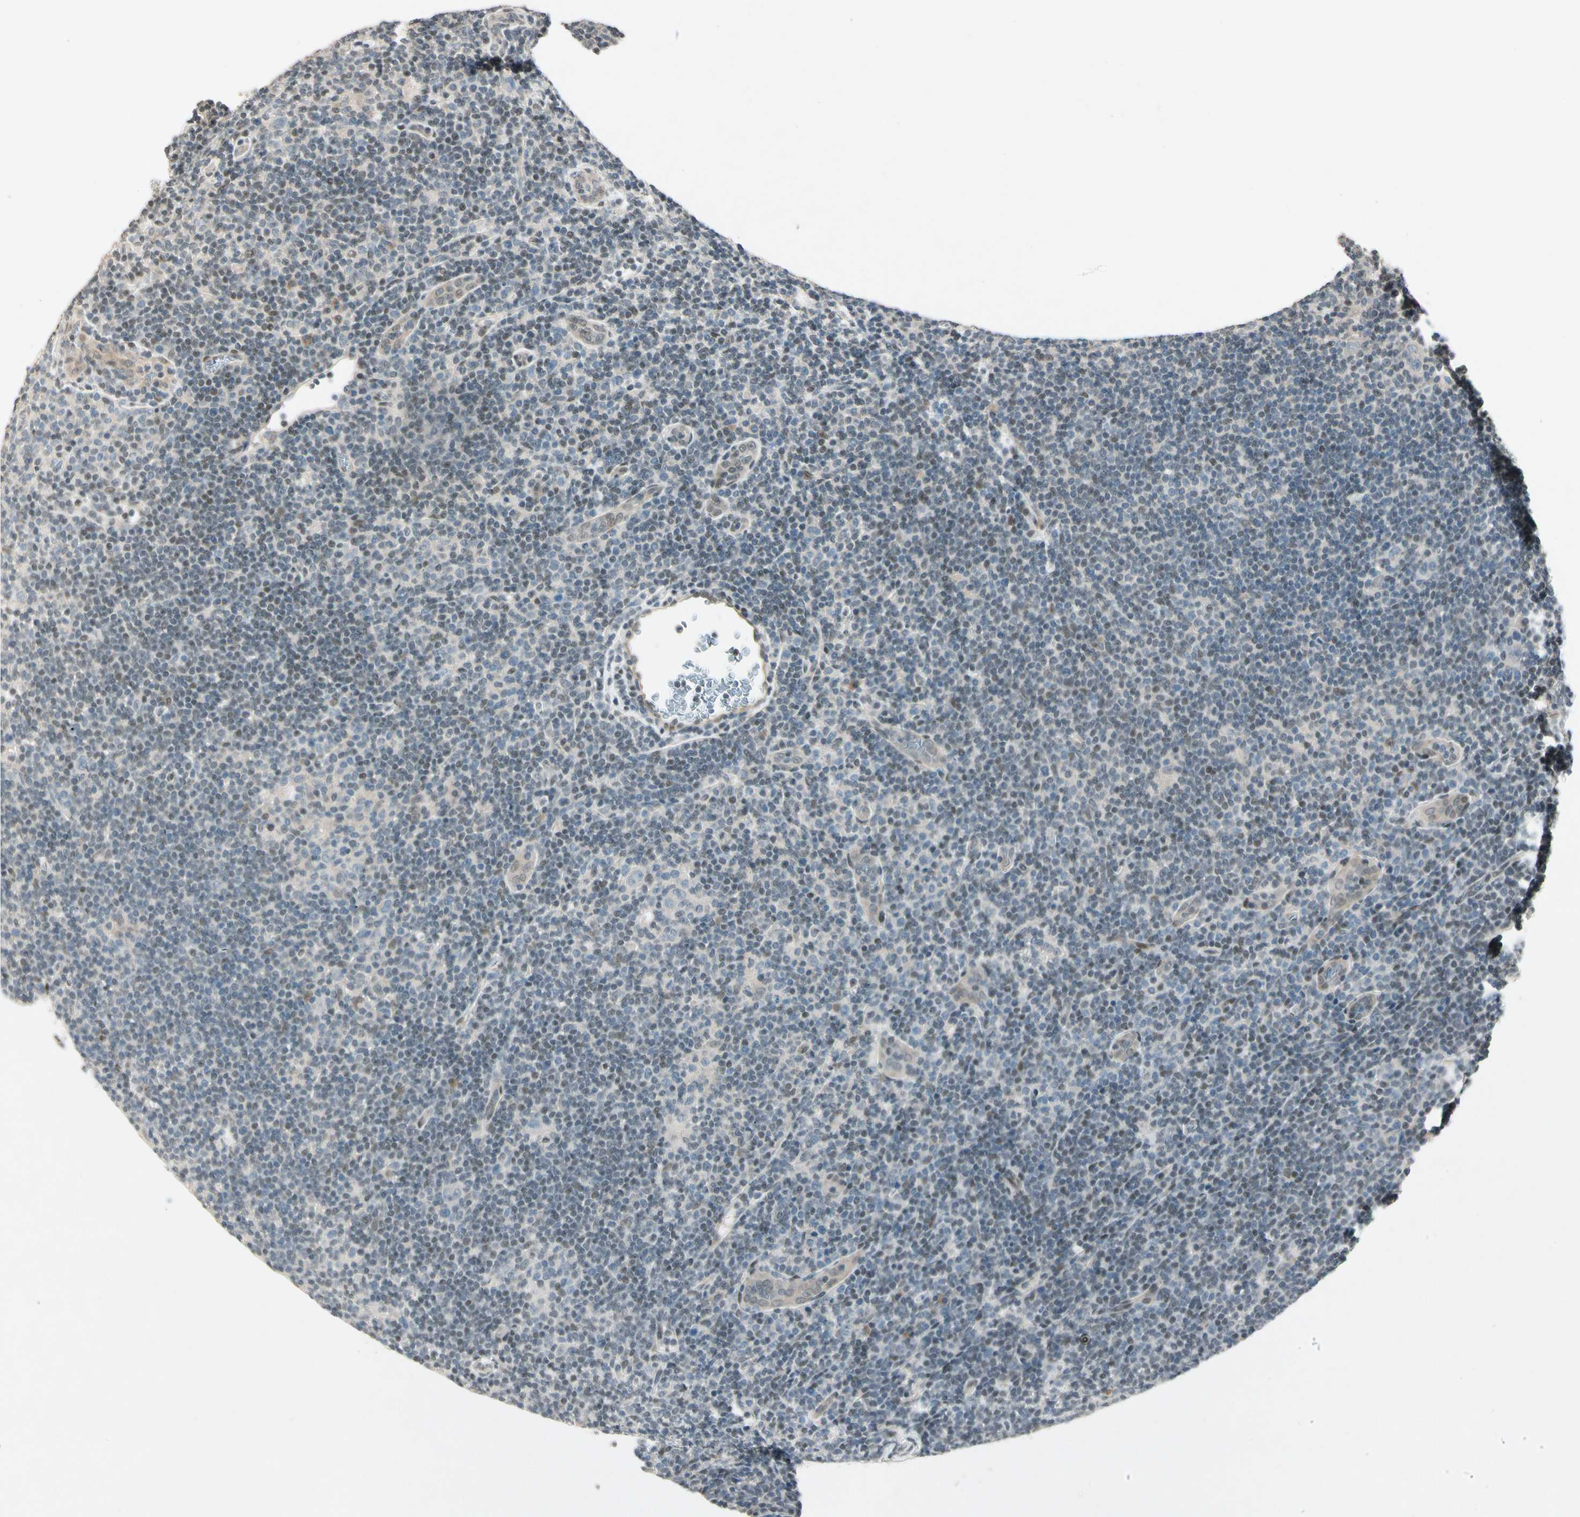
{"staining": {"intensity": "negative", "quantity": "none", "location": "none"}, "tissue": "lymphoma", "cell_type": "Tumor cells", "image_type": "cancer", "snomed": [{"axis": "morphology", "description": "Hodgkin's disease, NOS"}, {"axis": "topography", "description": "Lymph node"}], "caption": "Hodgkin's disease was stained to show a protein in brown. There is no significant expression in tumor cells.", "gene": "ZBTB4", "patient": {"sex": "female", "age": 57}}